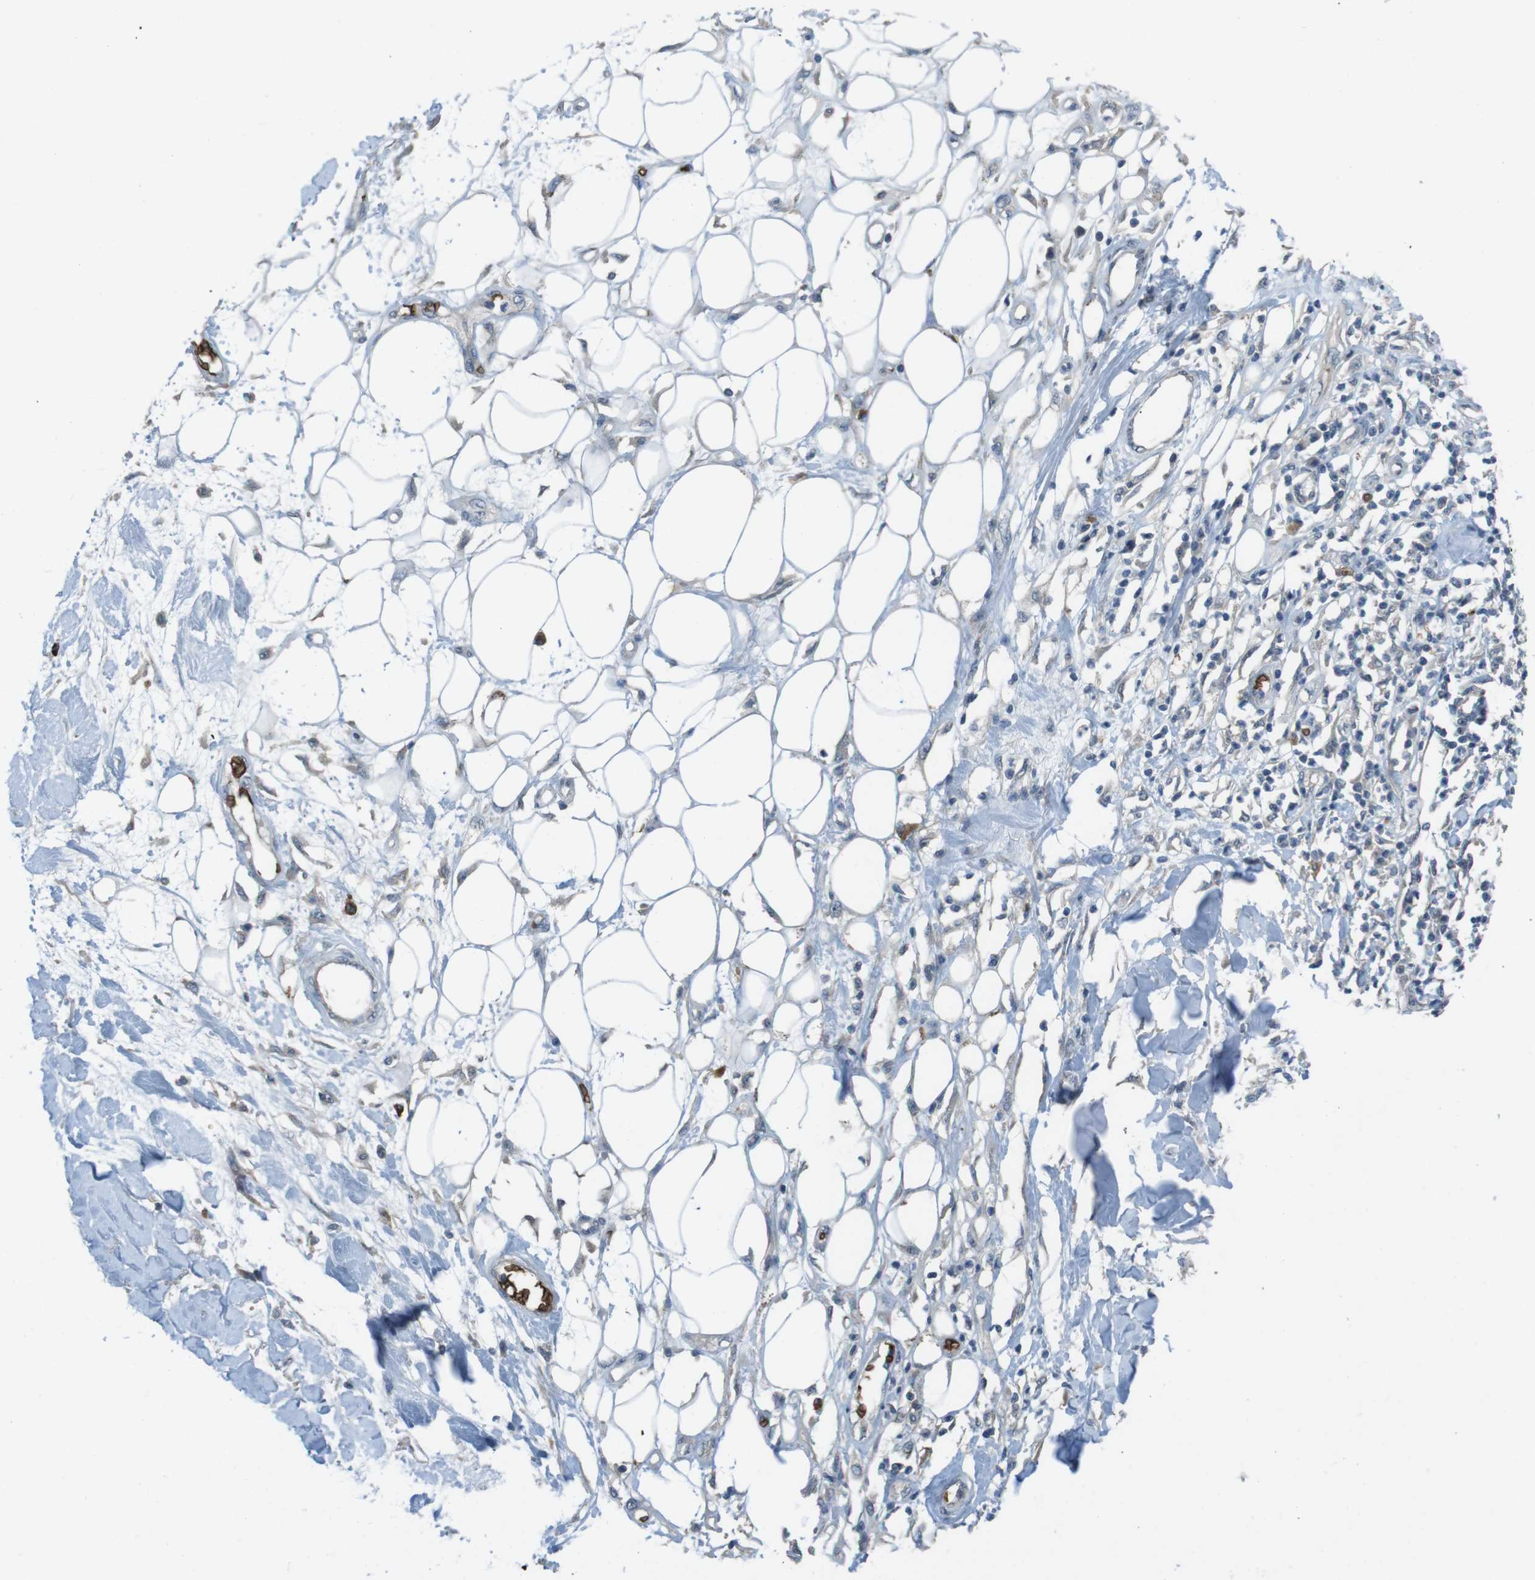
{"staining": {"intensity": "negative", "quantity": "none", "location": "none"}, "tissue": "adipose tissue", "cell_type": "Adipocytes", "image_type": "normal", "snomed": [{"axis": "morphology", "description": "Normal tissue, NOS"}, {"axis": "morphology", "description": "Squamous cell carcinoma, NOS"}, {"axis": "topography", "description": "Skin"}, {"axis": "topography", "description": "Peripheral nerve tissue"}], "caption": "Adipocytes are negative for brown protein staining in benign adipose tissue. (DAB immunohistochemistry, high magnification).", "gene": "GYPA", "patient": {"sex": "male", "age": 83}}